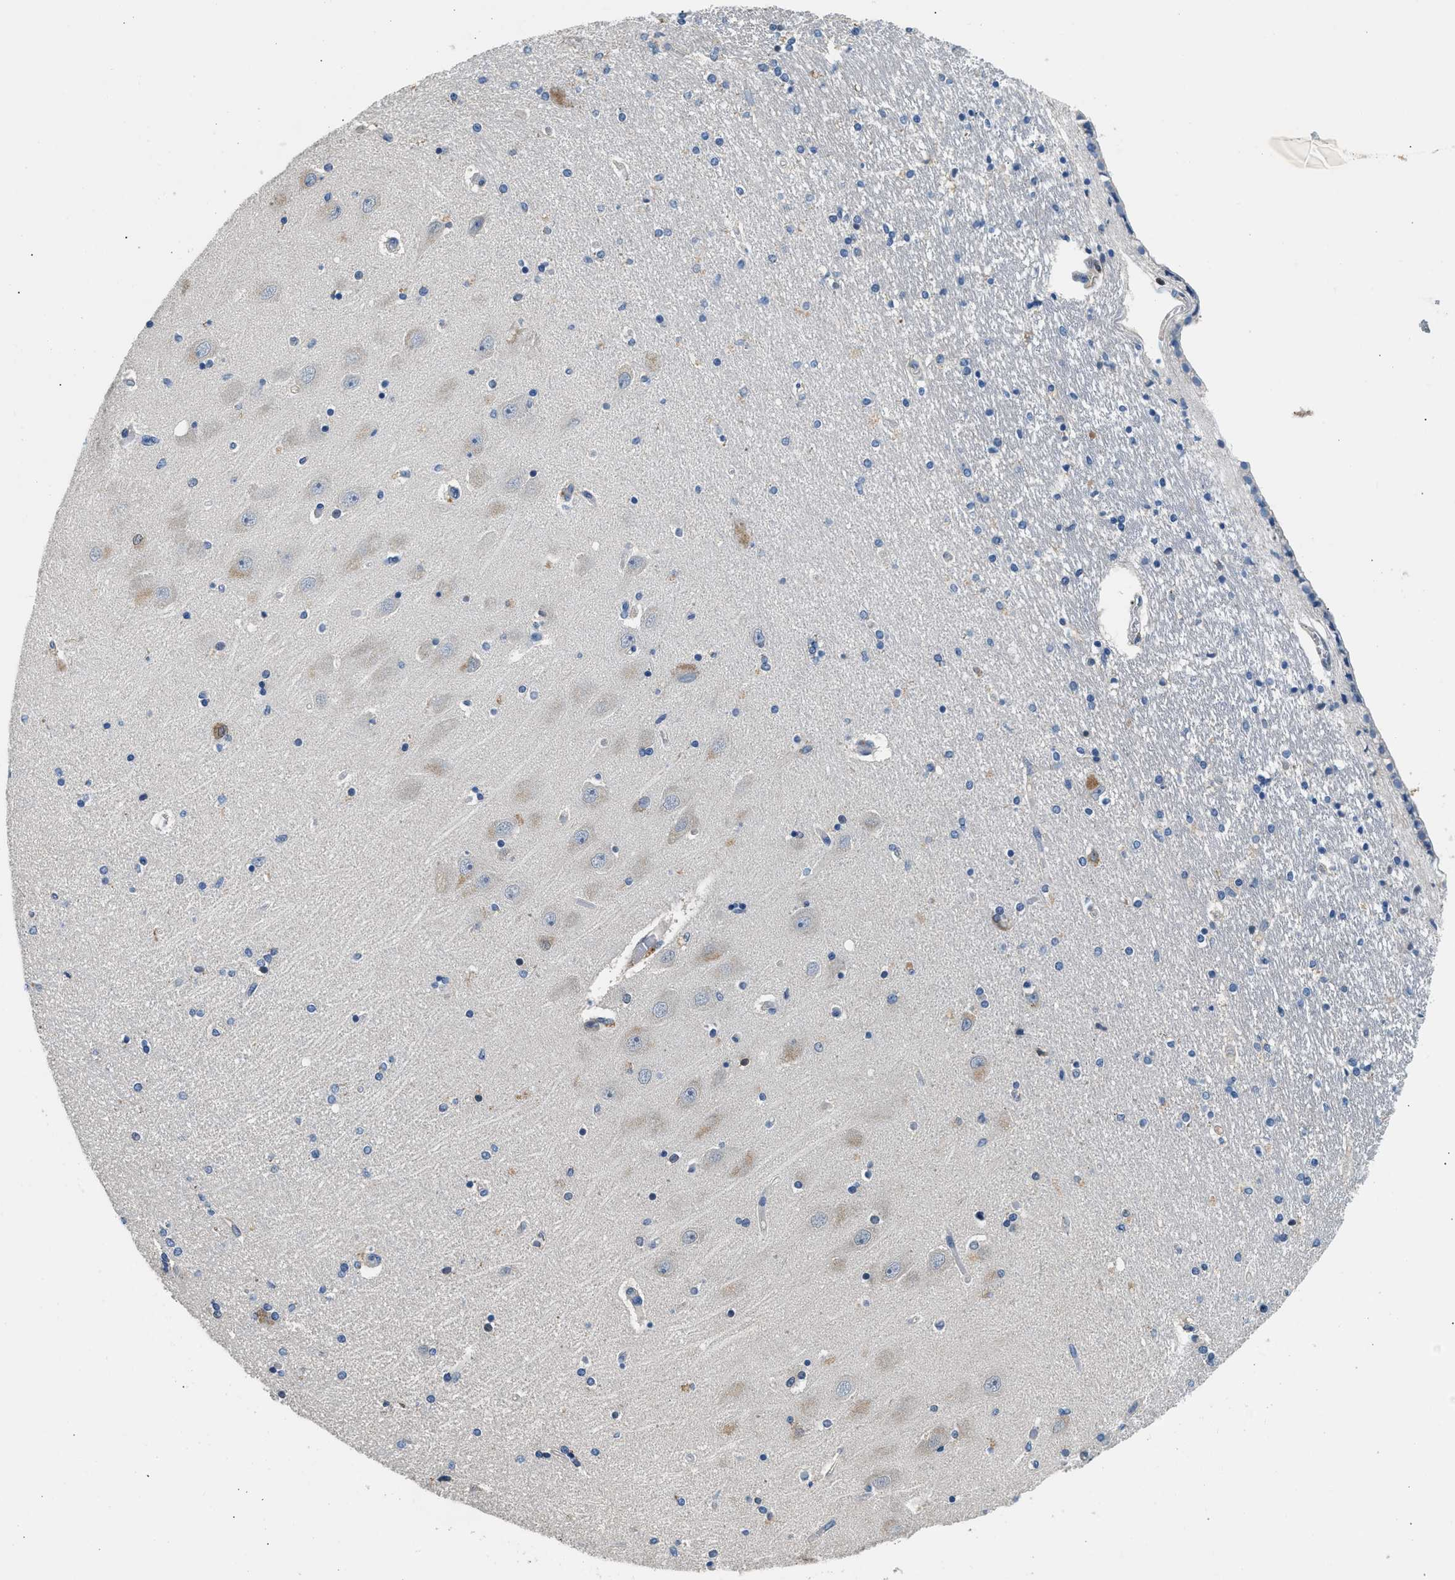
{"staining": {"intensity": "weak", "quantity": "<25%", "location": "cytoplasmic/membranous"}, "tissue": "hippocampus", "cell_type": "Glial cells", "image_type": "normal", "snomed": [{"axis": "morphology", "description": "Normal tissue, NOS"}, {"axis": "topography", "description": "Hippocampus"}], "caption": "Immunohistochemistry photomicrograph of unremarkable hippocampus: hippocampus stained with DAB exhibits no significant protein positivity in glial cells. (Stains: DAB (3,3'-diaminobenzidine) IHC with hematoxylin counter stain, Microscopy: brightfield microscopy at high magnification).", "gene": "TOX", "patient": {"sex": "female", "age": 54}}